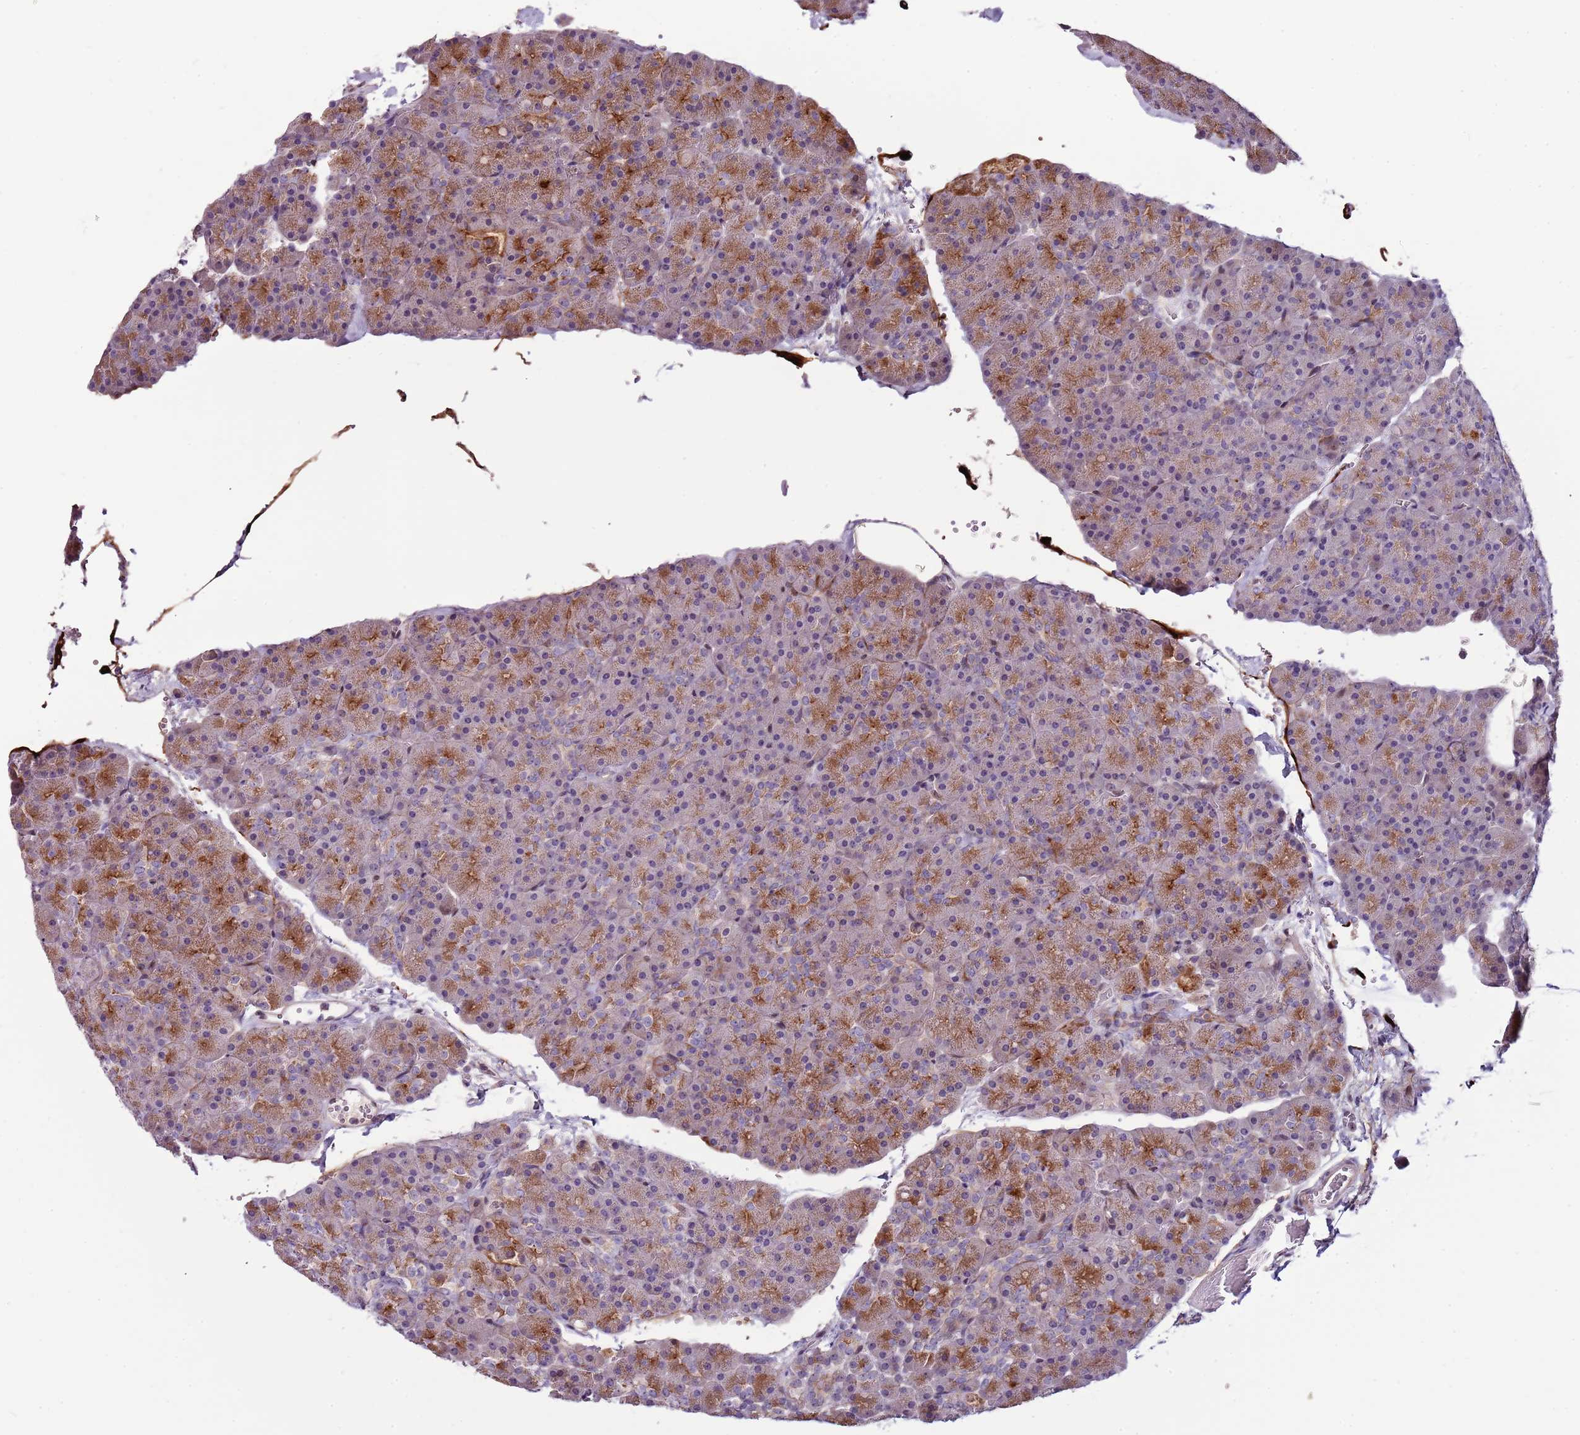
{"staining": {"intensity": "moderate", "quantity": "25%-75%", "location": "cytoplasmic/membranous"}, "tissue": "pancreas", "cell_type": "Exocrine glandular cells", "image_type": "normal", "snomed": [{"axis": "morphology", "description": "Normal tissue, NOS"}, {"axis": "topography", "description": "Pancreas"}], "caption": "High-magnification brightfield microscopy of normal pancreas stained with DAB (3,3'-diaminobenzidine) (brown) and counterstained with hematoxylin (blue). exocrine glandular cells exhibit moderate cytoplasmic/membranous expression is identified in approximately25%-75% of cells. Nuclei are stained in blue.", "gene": "NKX2", "patient": {"sex": "male", "age": 36}}